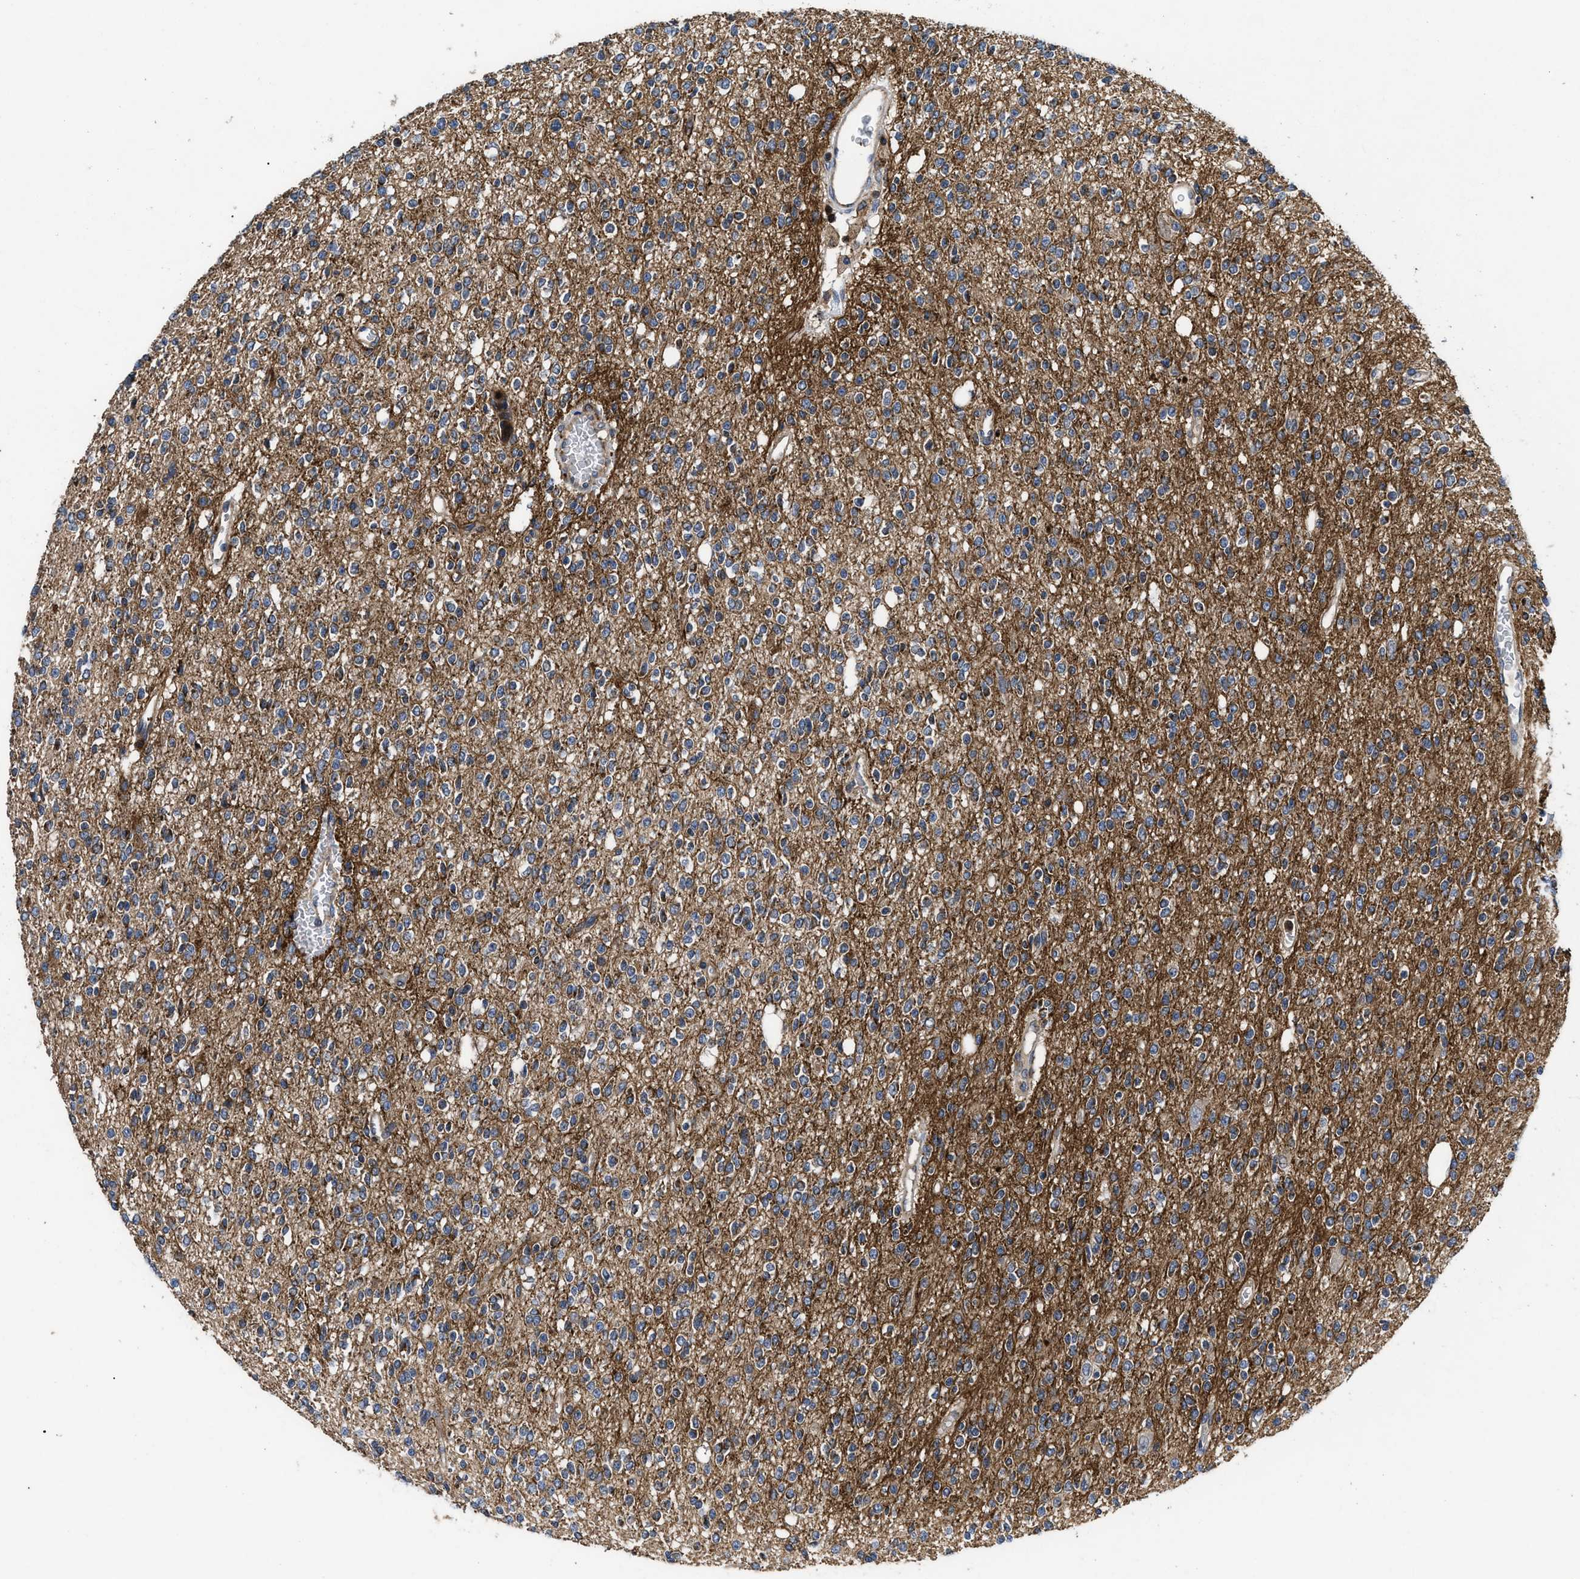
{"staining": {"intensity": "moderate", "quantity": "<25%", "location": "cytoplasmic/membranous"}, "tissue": "glioma", "cell_type": "Tumor cells", "image_type": "cancer", "snomed": [{"axis": "morphology", "description": "Glioma, malignant, High grade"}, {"axis": "topography", "description": "Brain"}], "caption": "Protein expression analysis of malignant glioma (high-grade) displays moderate cytoplasmic/membranous staining in approximately <25% of tumor cells.", "gene": "YBEY", "patient": {"sex": "male", "age": 34}}